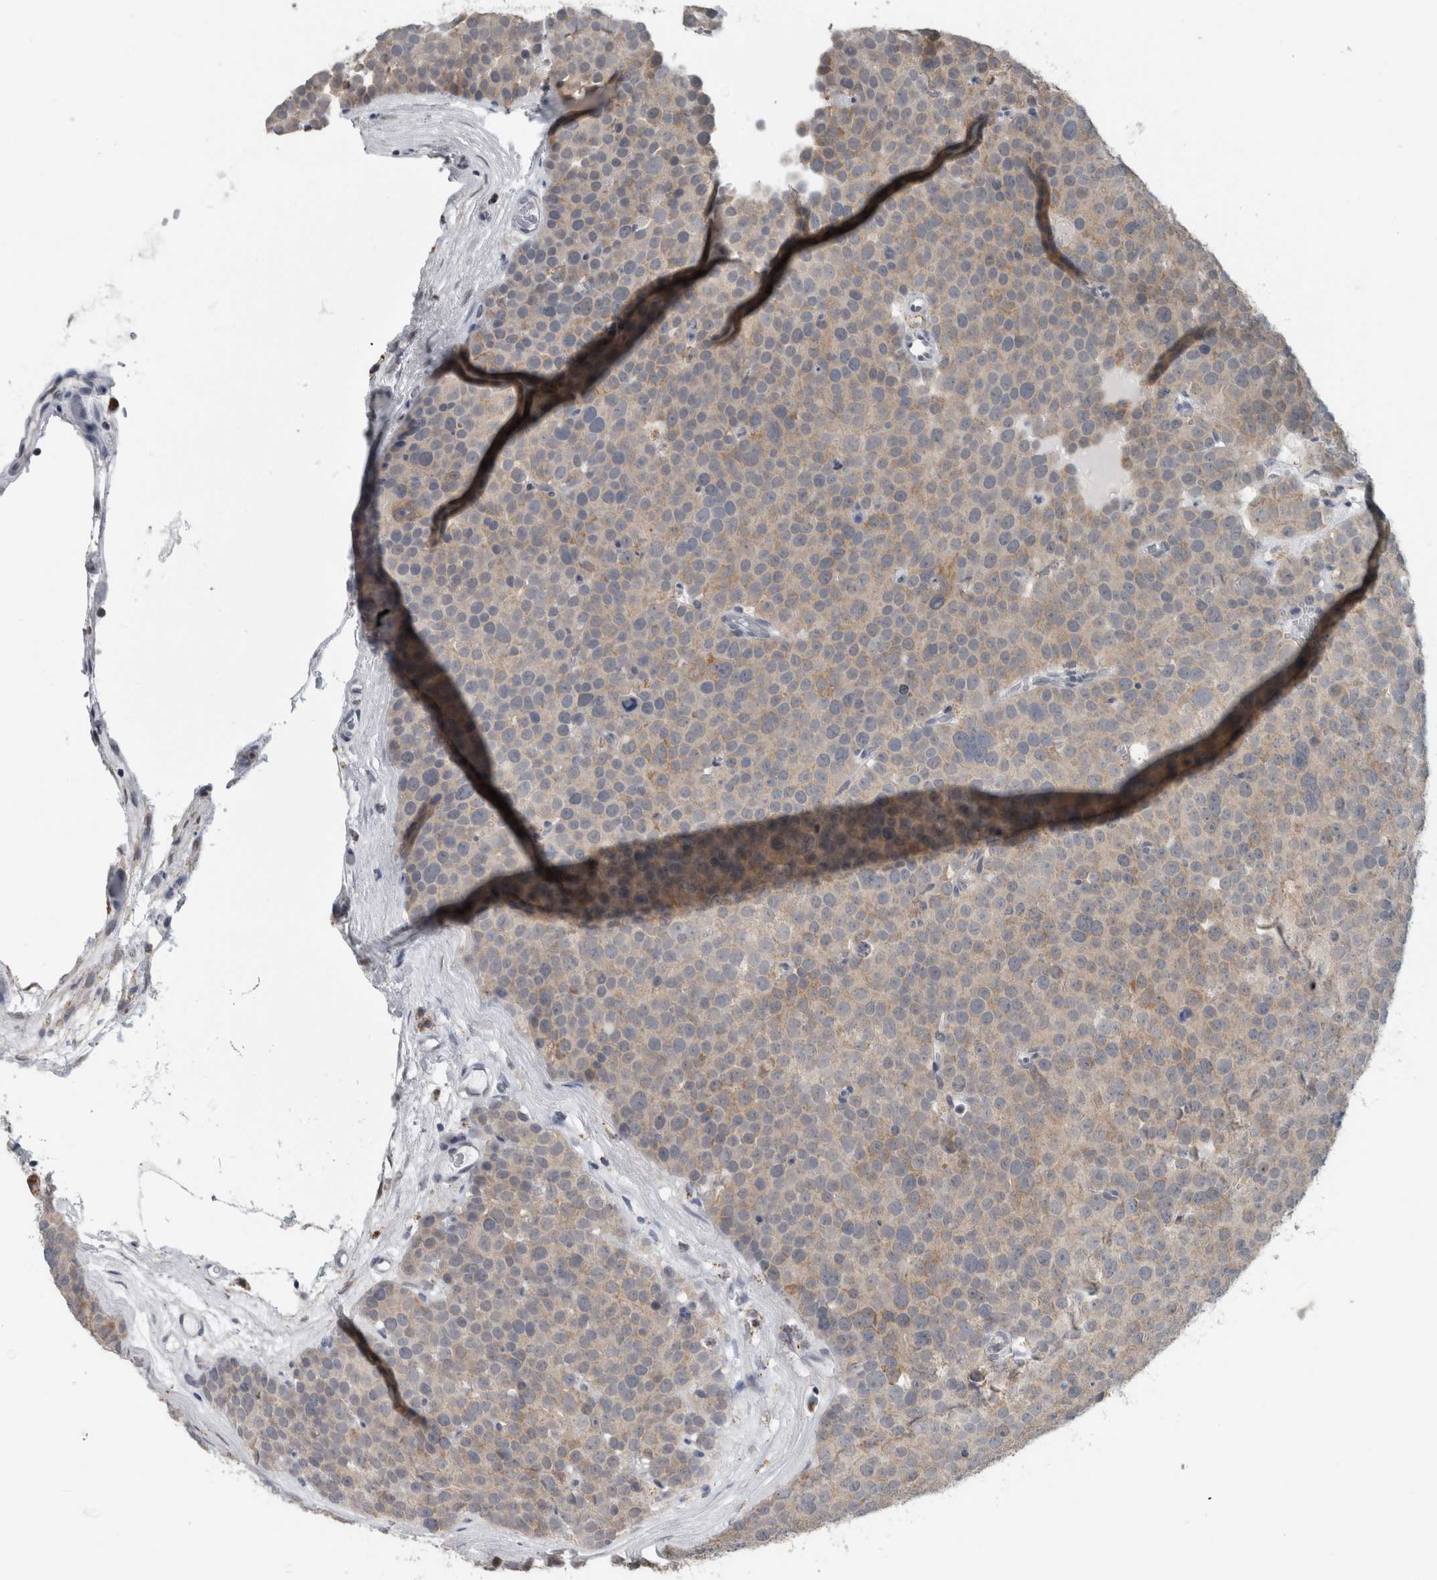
{"staining": {"intensity": "weak", "quantity": "<25%", "location": "cytoplasmic/membranous"}, "tissue": "testis cancer", "cell_type": "Tumor cells", "image_type": "cancer", "snomed": [{"axis": "morphology", "description": "Seminoma, NOS"}, {"axis": "topography", "description": "Testis"}], "caption": "DAB (3,3'-diaminobenzidine) immunohistochemical staining of human testis cancer (seminoma) shows no significant staining in tumor cells. (Immunohistochemistry, brightfield microscopy, high magnification).", "gene": "ACSF2", "patient": {"sex": "male", "age": 71}}